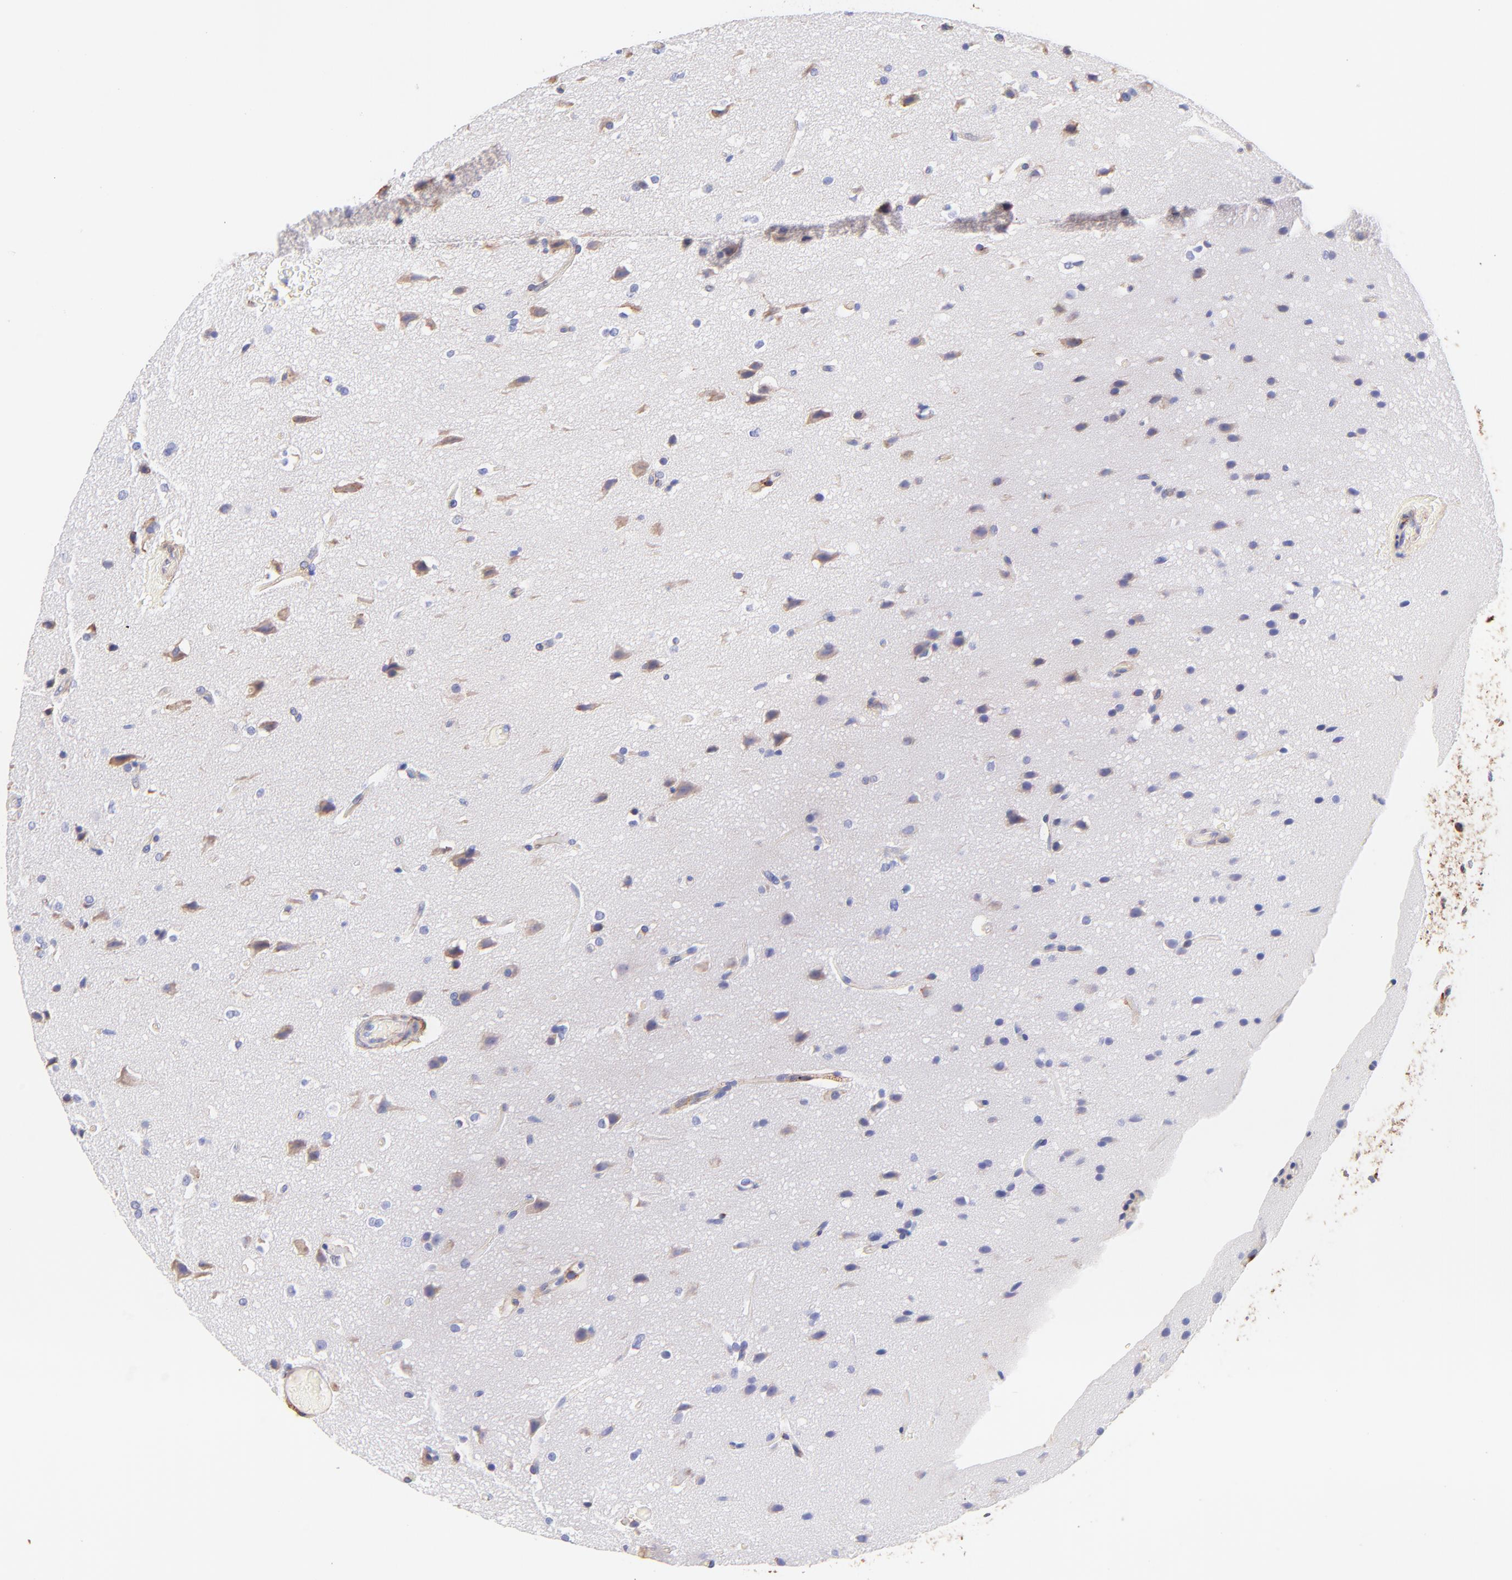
{"staining": {"intensity": "weak", "quantity": "25%-75%", "location": "cytoplasmic/membranous"}, "tissue": "glioma", "cell_type": "Tumor cells", "image_type": "cancer", "snomed": [{"axis": "morphology", "description": "Glioma, malignant, Low grade"}, {"axis": "topography", "description": "Cerebral cortex"}], "caption": "Protein positivity by immunohistochemistry displays weak cytoplasmic/membranous staining in approximately 25%-75% of tumor cells in low-grade glioma (malignant).", "gene": "BGN", "patient": {"sex": "female", "age": 47}}